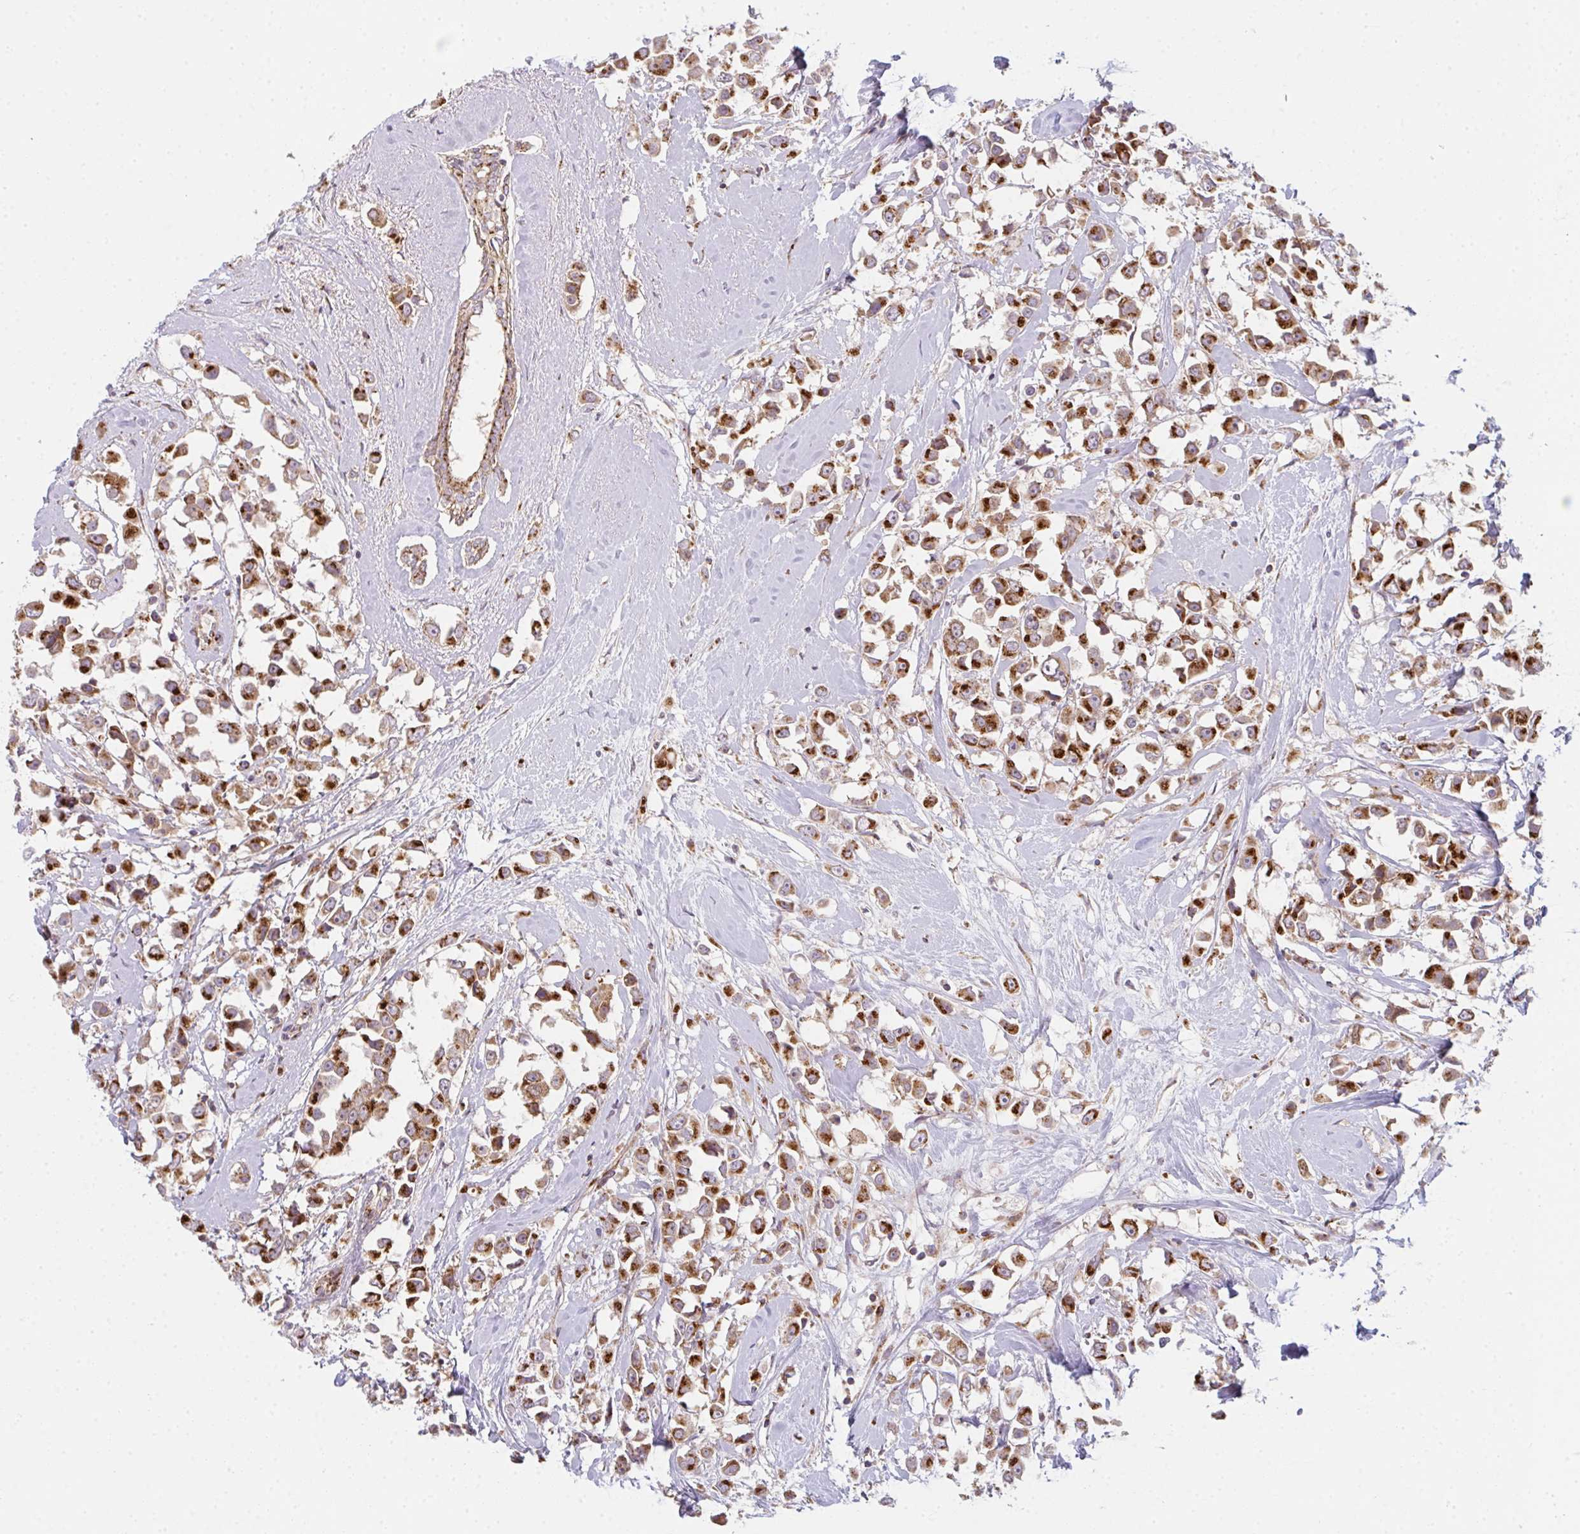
{"staining": {"intensity": "strong", "quantity": ">75%", "location": "cytoplasmic/membranous"}, "tissue": "breast cancer", "cell_type": "Tumor cells", "image_type": "cancer", "snomed": [{"axis": "morphology", "description": "Duct carcinoma"}, {"axis": "topography", "description": "Breast"}], "caption": "Breast cancer (infiltrating ductal carcinoma) was stained to show a protein in brown. There is high levels of strong cytoplasmic/membranous expression in approximately >75% of tumor cells.", "gene": "GVQW3", "patient": {"sex": "female", "age": 61}}